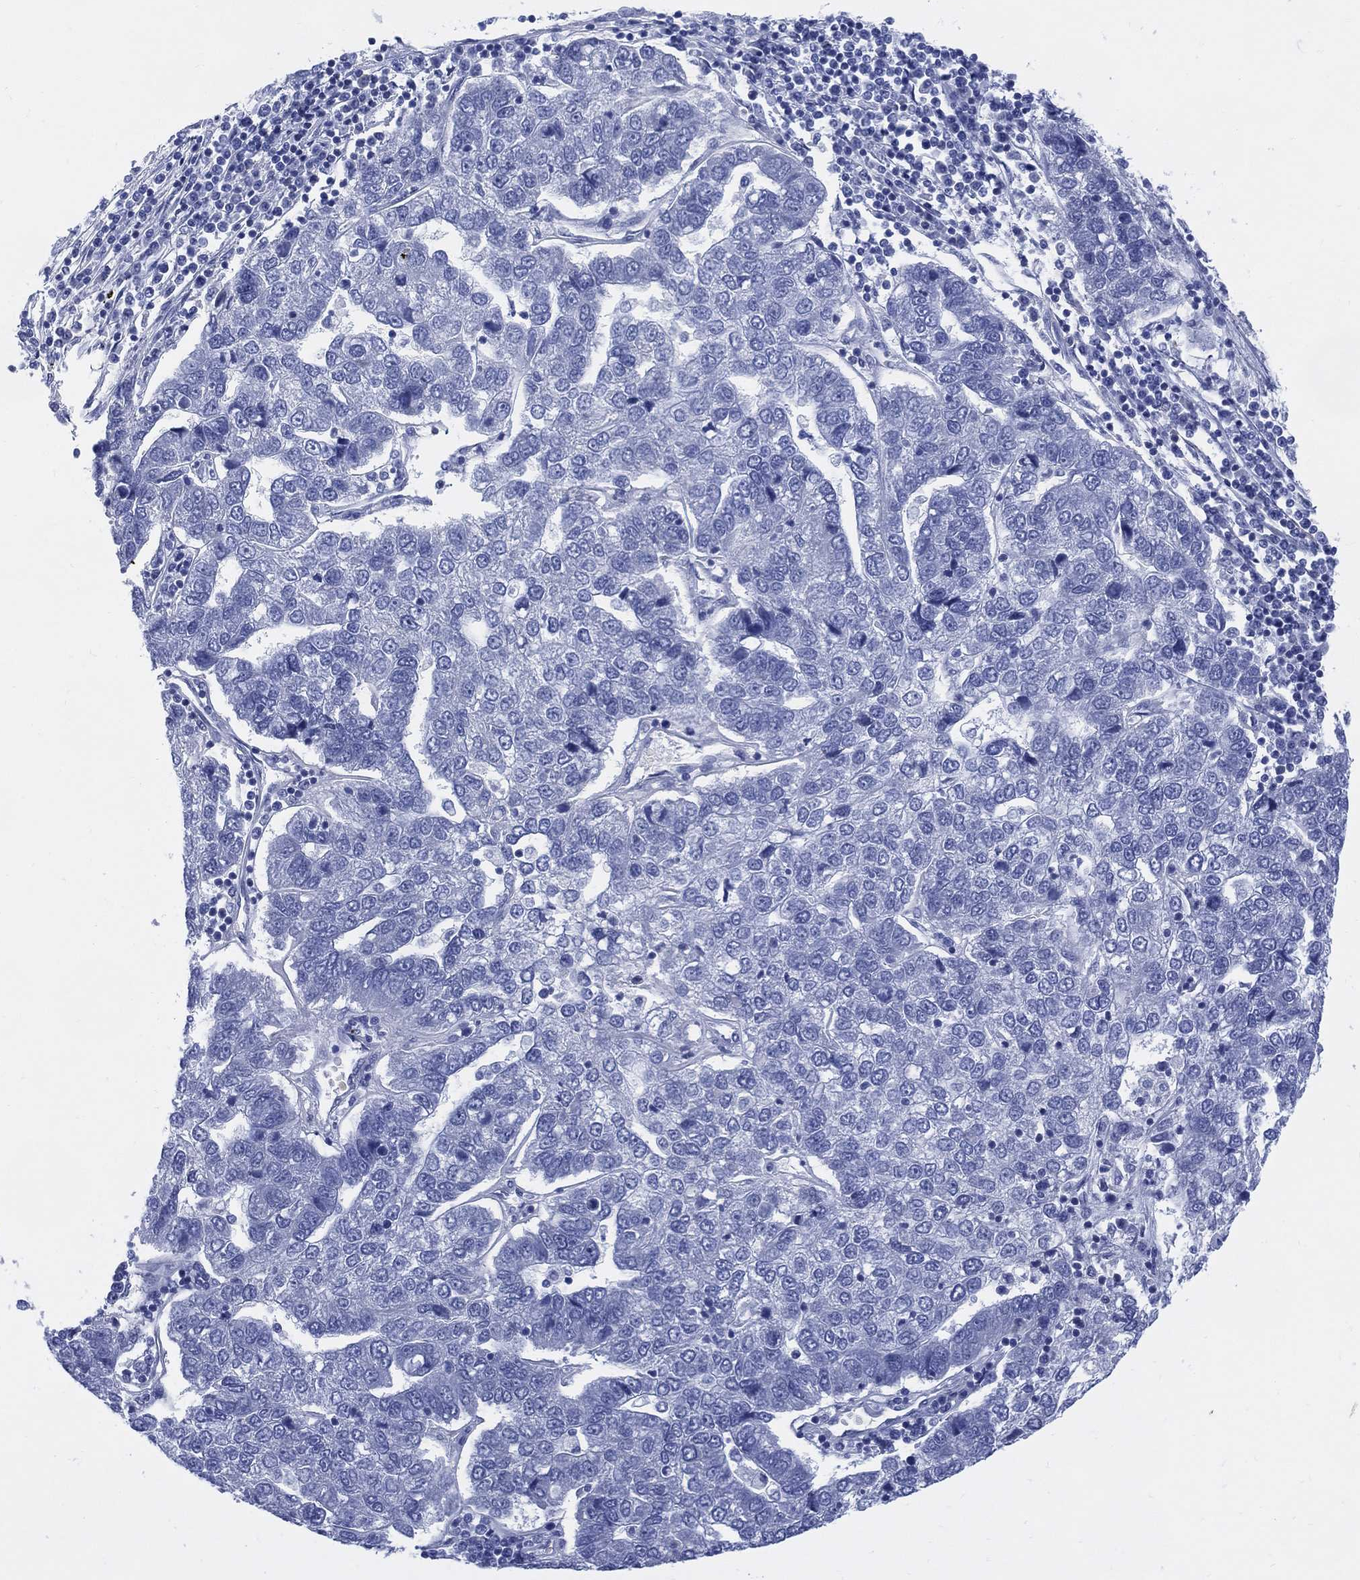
{"staining": {"intensity": "negative", "quantity": "none", "location": "none"}, "tissue": "pancreatic cancer", "cell_type": "Tumor cells", "image_type": "cancer", "snomed": [{"axis": "morphology", "description": "Adenocarcinoma, NOS"}, {"axis": "topography", "description": "Pancreas"}], "caption": "DAB (3,3'-diaminobenzidine) immunohistochemical staining of pancreatic cancer reveals no significant positivity in tumor cells.", "gene": "DDI1", "patient": {"sex": "female", "age": 61}}